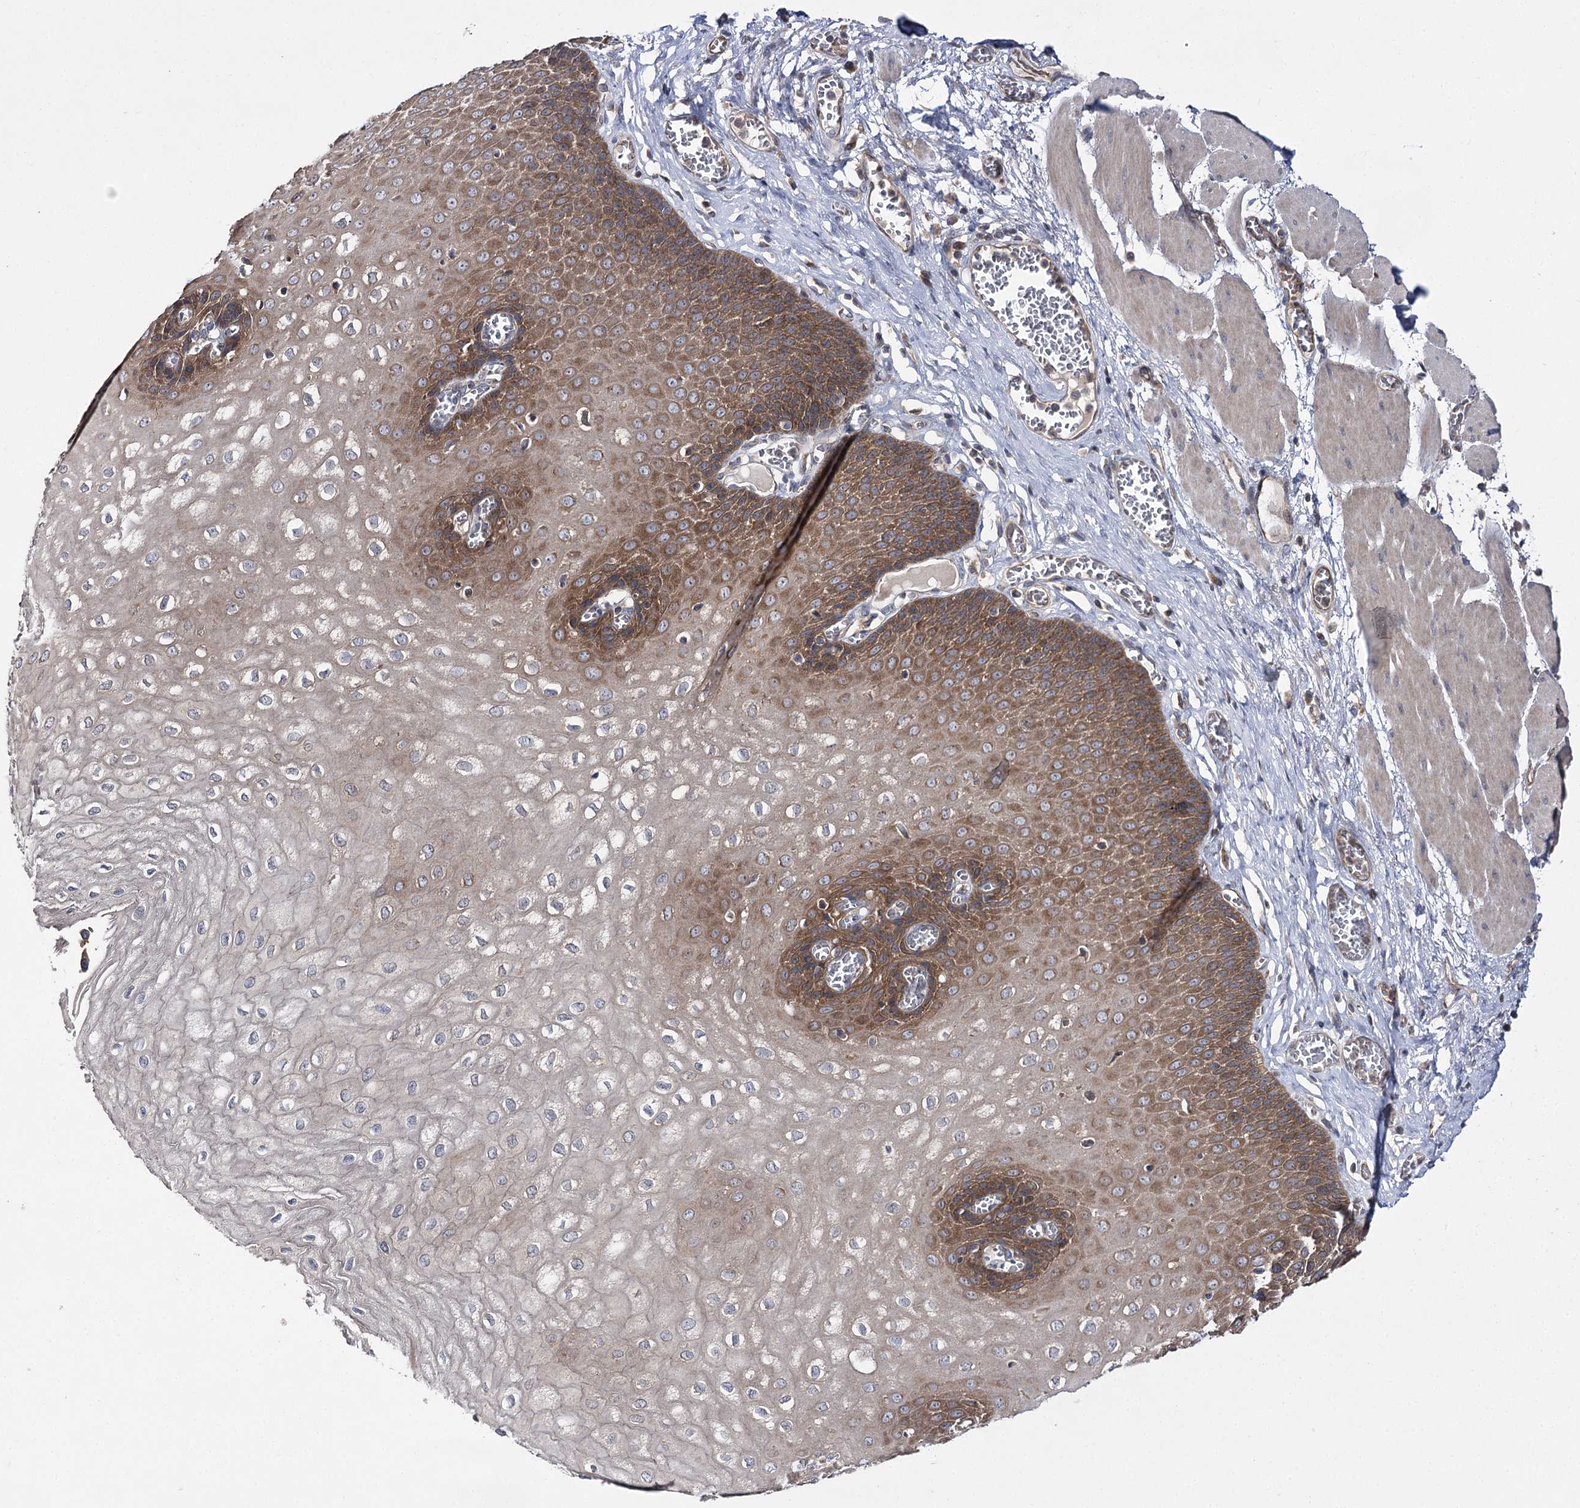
{"staining": {"intensity": "strong", "quantity": ">75%", "location": "cytoplasmic/membranous"}, "tissue": "esophagus", "cell_type": "Squamous epithelial cells", "image_type": "normal", "snomed": [{"axis": "morphology", "description": "Normal tissue, NOS"}, {"axis": "topography", "description": "Esophagus"}], "caption": "A high-resolution photomicrograph shows immunohistochemistry staining of unremarkable esophagus, which demonstrates strong cytoplasmic/membranous expression in approximately >75% of squamous epithelial cells. (Brightfield microscopy of DAB IHC at high magnification).", "gene": "BCR", "patient": {"sex": "male", "age": 60}}